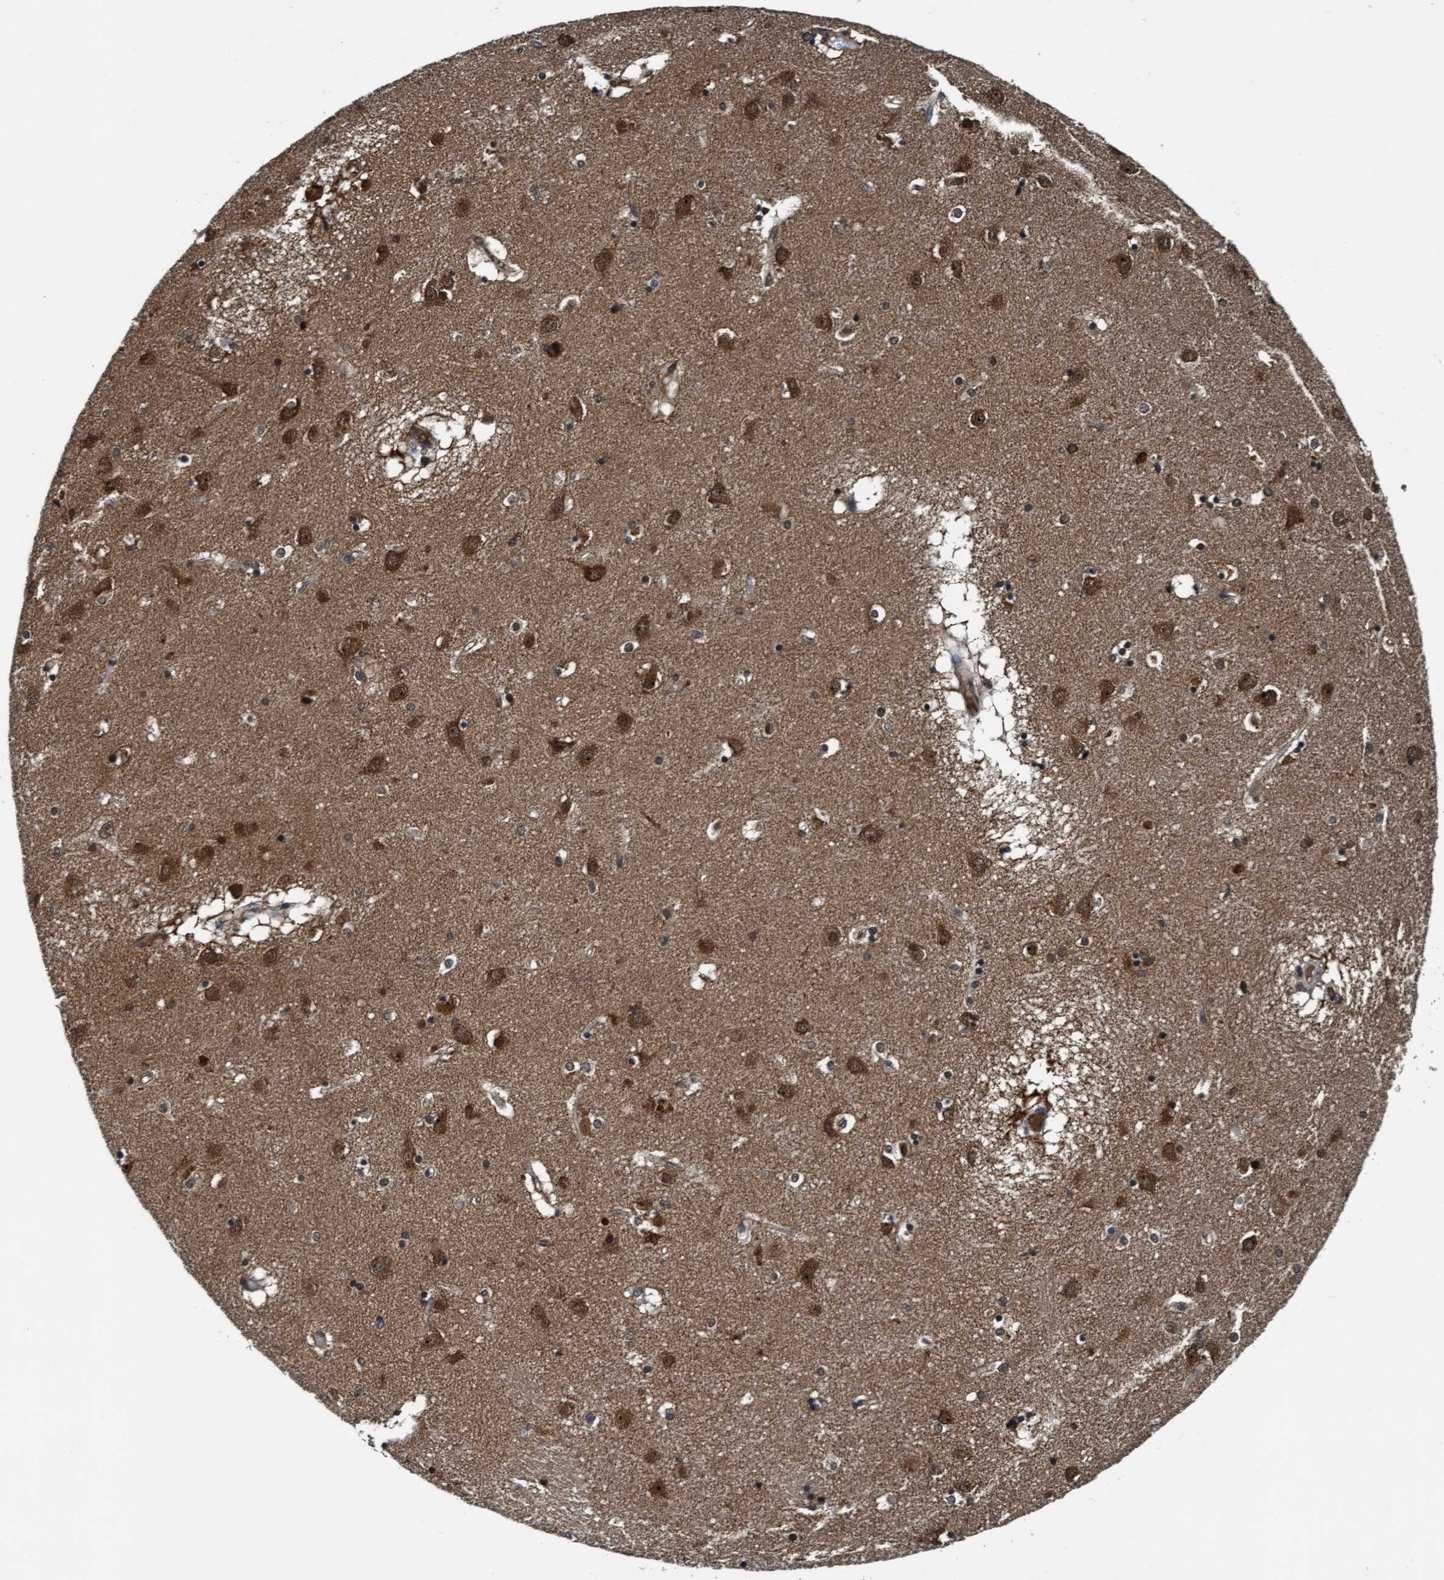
{"staining": {"intensity": "moderate", "quantity": "<25%", "location": "cytoplasmic/membranous,nuclear"}, "tissue": "caudate", "cell_type": "Glial cells", "image_type": "normal", "snomed": [{"axis": "morphology", "description": "Normal tissue, NOS"}, {"axis": "topography", "description": "Lateral ventricle wall"}], "caption": "Protein expression analysis of benign caudate displays moderate cytoplasmic/membranous,nuclear expression in approximately <25% of glial cells. The protein is shown in brown color, while the nuclei are stained blue.", "gene": "WASF1", "patient": {"sex": "male", "age": 70}}